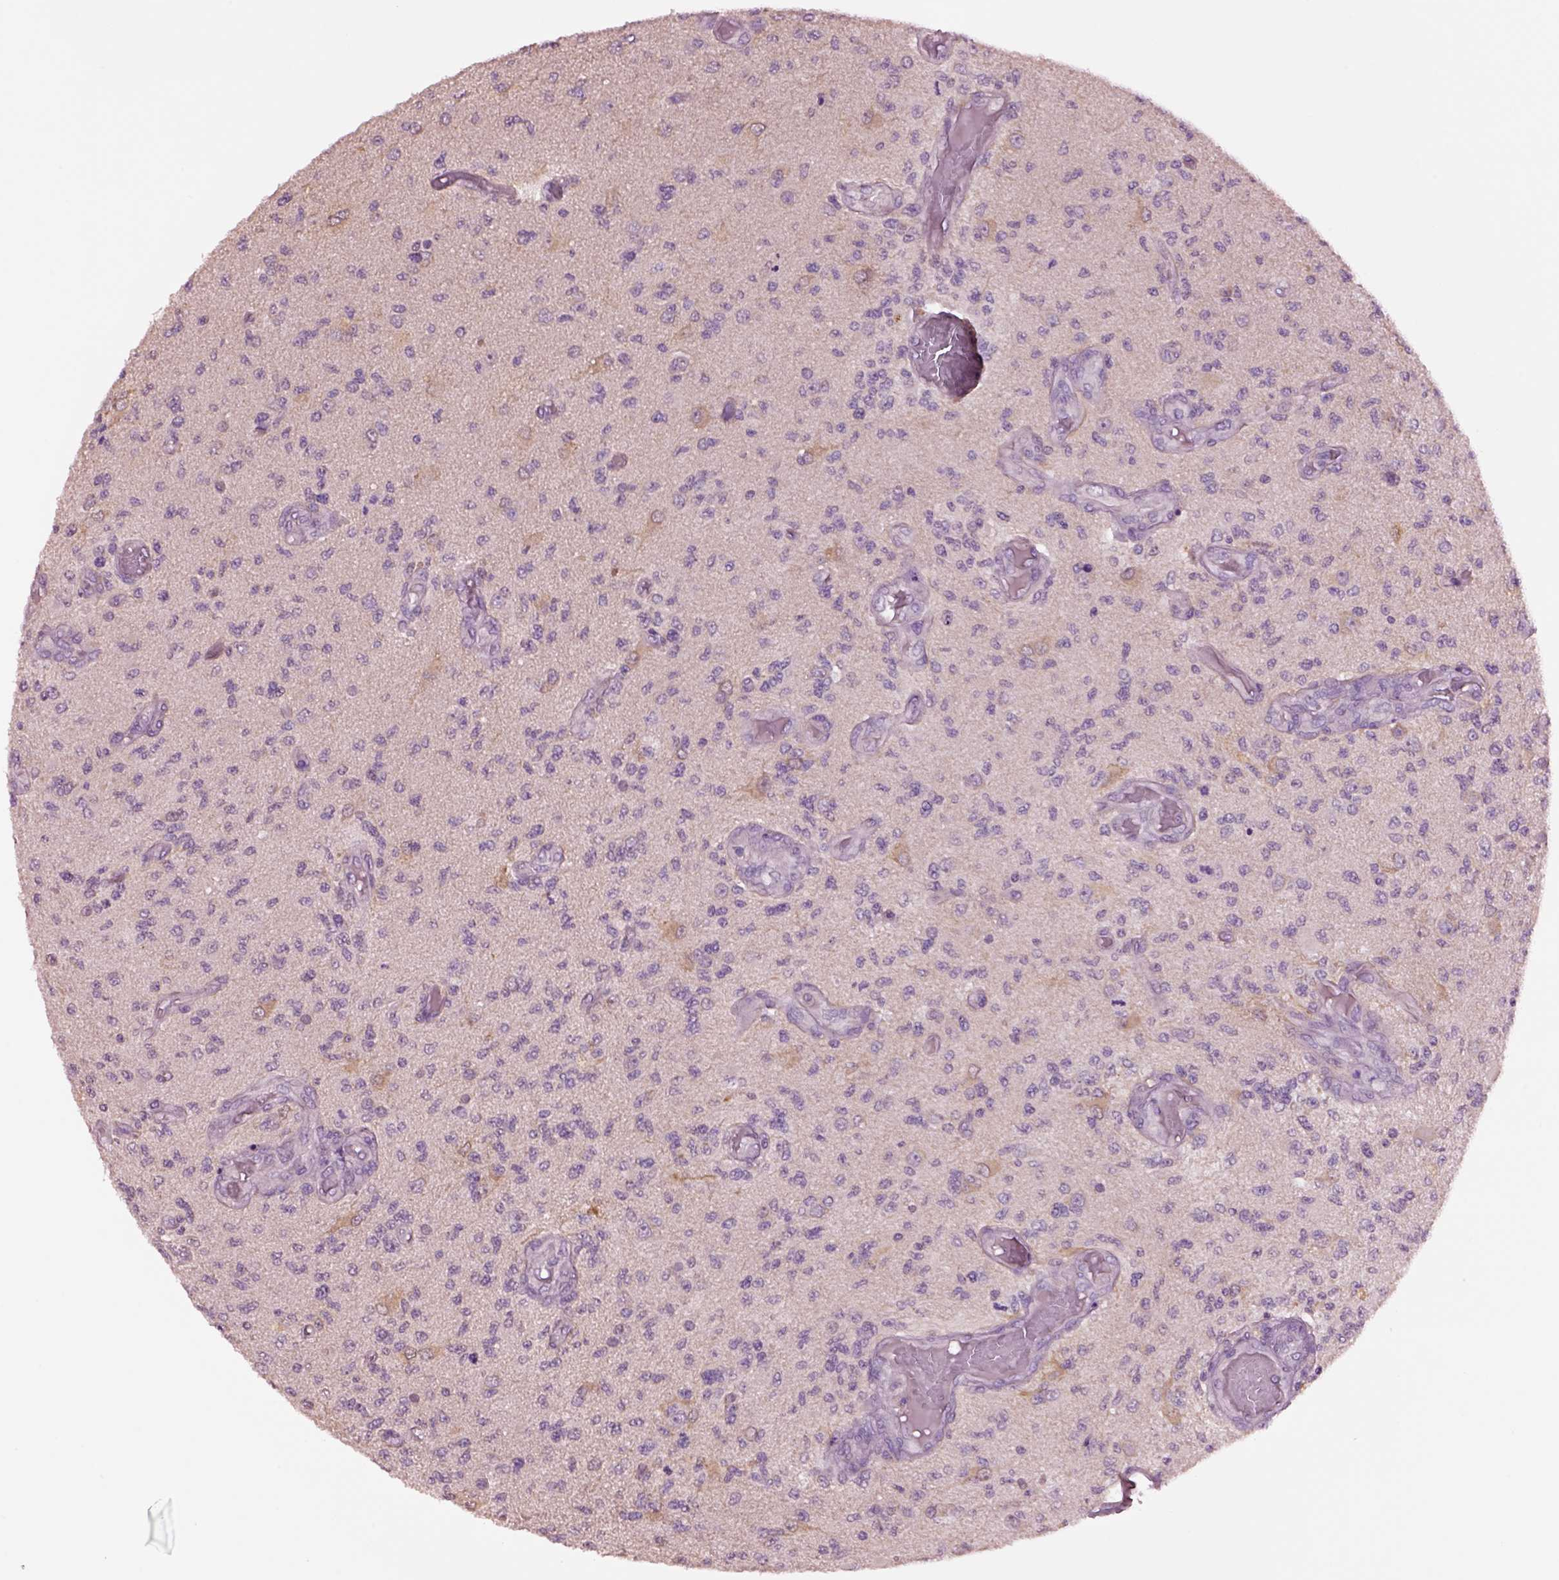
{"staining": {"intensity": "negative", "quantity": "none", "location": "none"}, "tissue": "glioma", "cell_type": "Tumor cells", "image_type": "cancer", "snomed": [{"axis": "morphology", "description": "Glioma, malignant, High grade"}, {"axis": "topography", "description": "Brain"}], "caption": "Tumor cells are negative for brown protein staining in high-grade glioma (malignant).", "gene": "CLPSL1", "patient": {"sex": "female", "age": 63}}